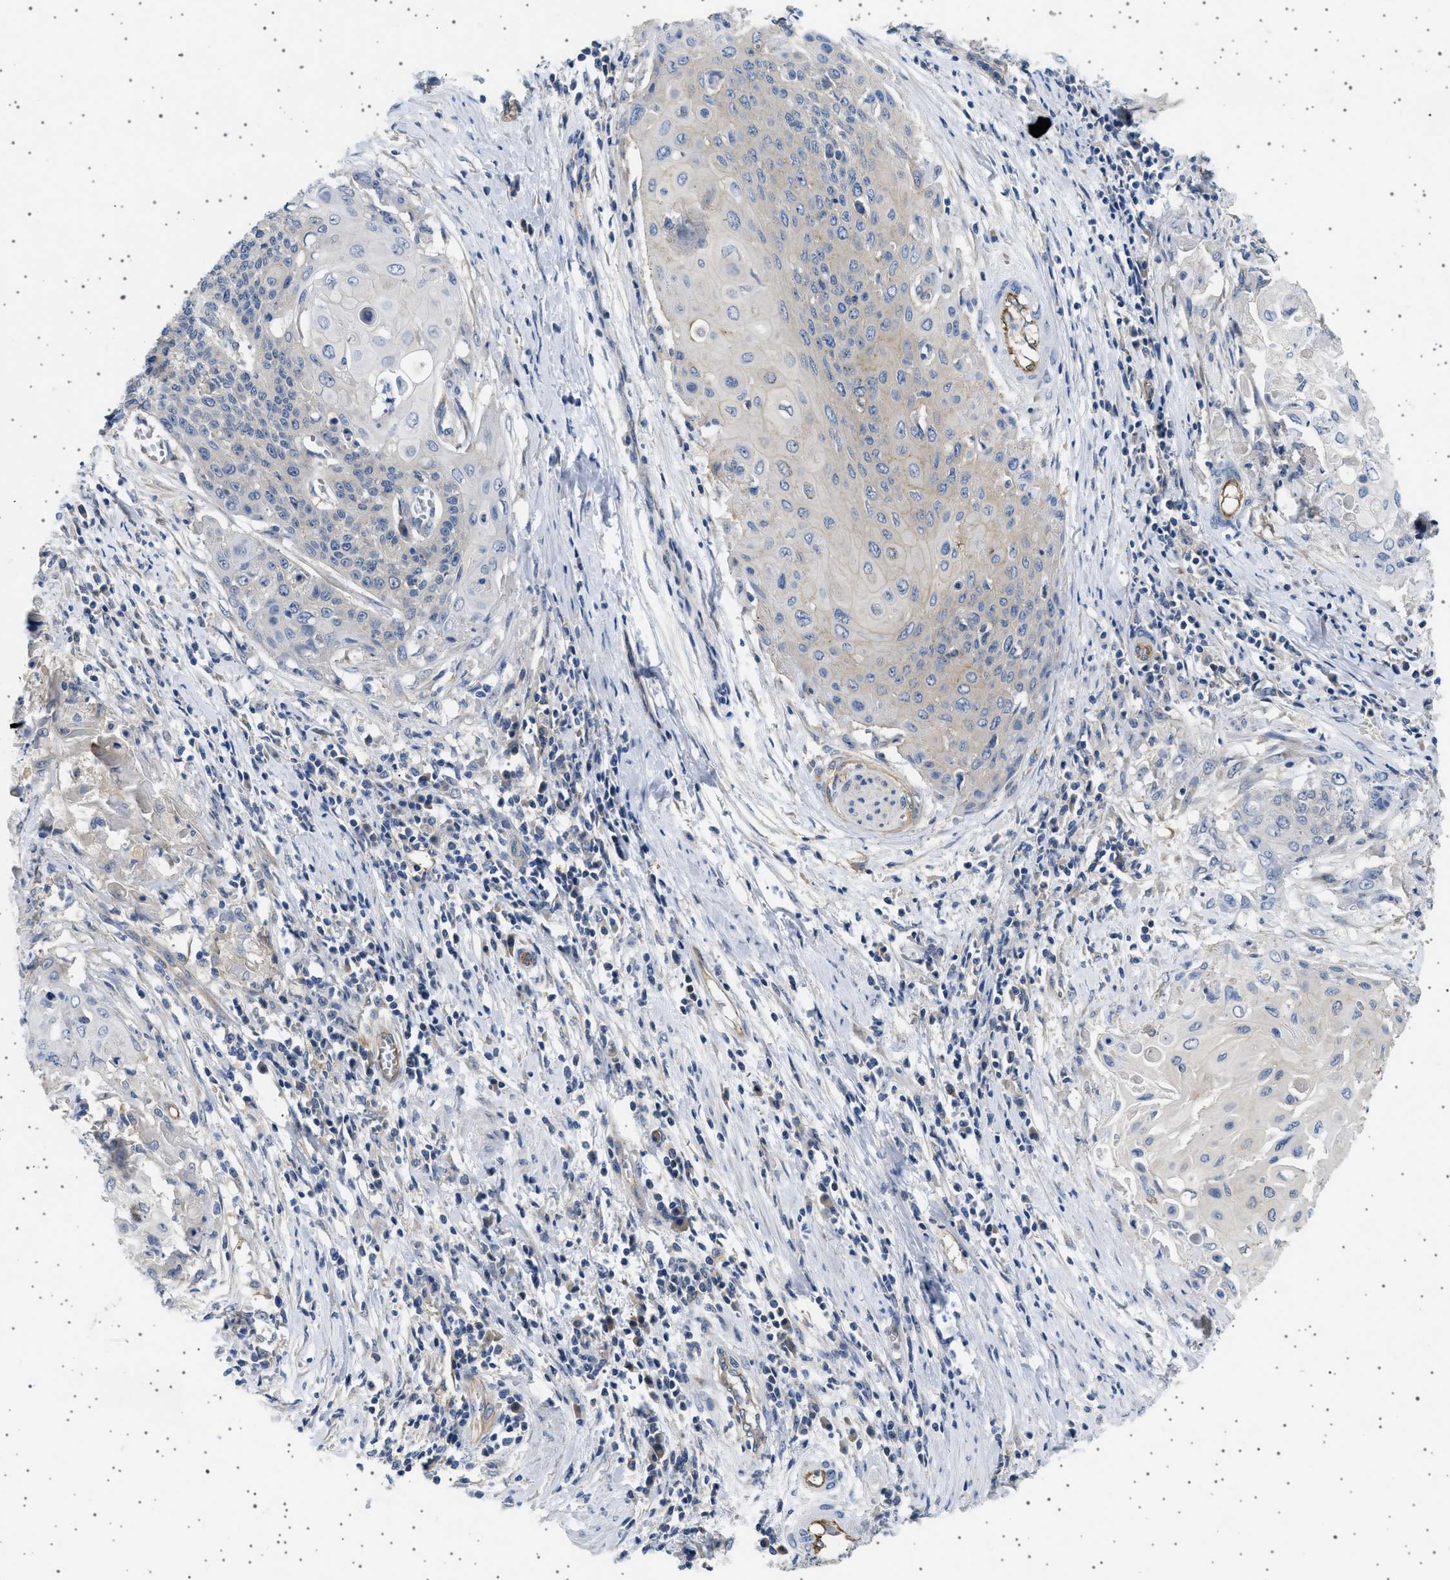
{"staining": {"intensity": "weak", "quantity": "25%-75%", "location": "cytoplasmic/membranous"}, "tissue": "cervical cancer", "cell_type": "Tumor cells", "image_type": "cancer", "snomed": [{"axis": "morphology", "description": "Squamous cell carcinoma, NOS"}, {"axis": "topography", "description": "Cervix"}], "caption": "DAB (3,3'-diaminobenzidine) immunohistochemical staining of human squamous cell carcinoma (cervical) demonstrates weak cytoplasmic/membranous protein staining in approximately 25%-75% of tumor cells.", "gene": "PLPP6", "patient": {"sex": "female", "age": 39}}